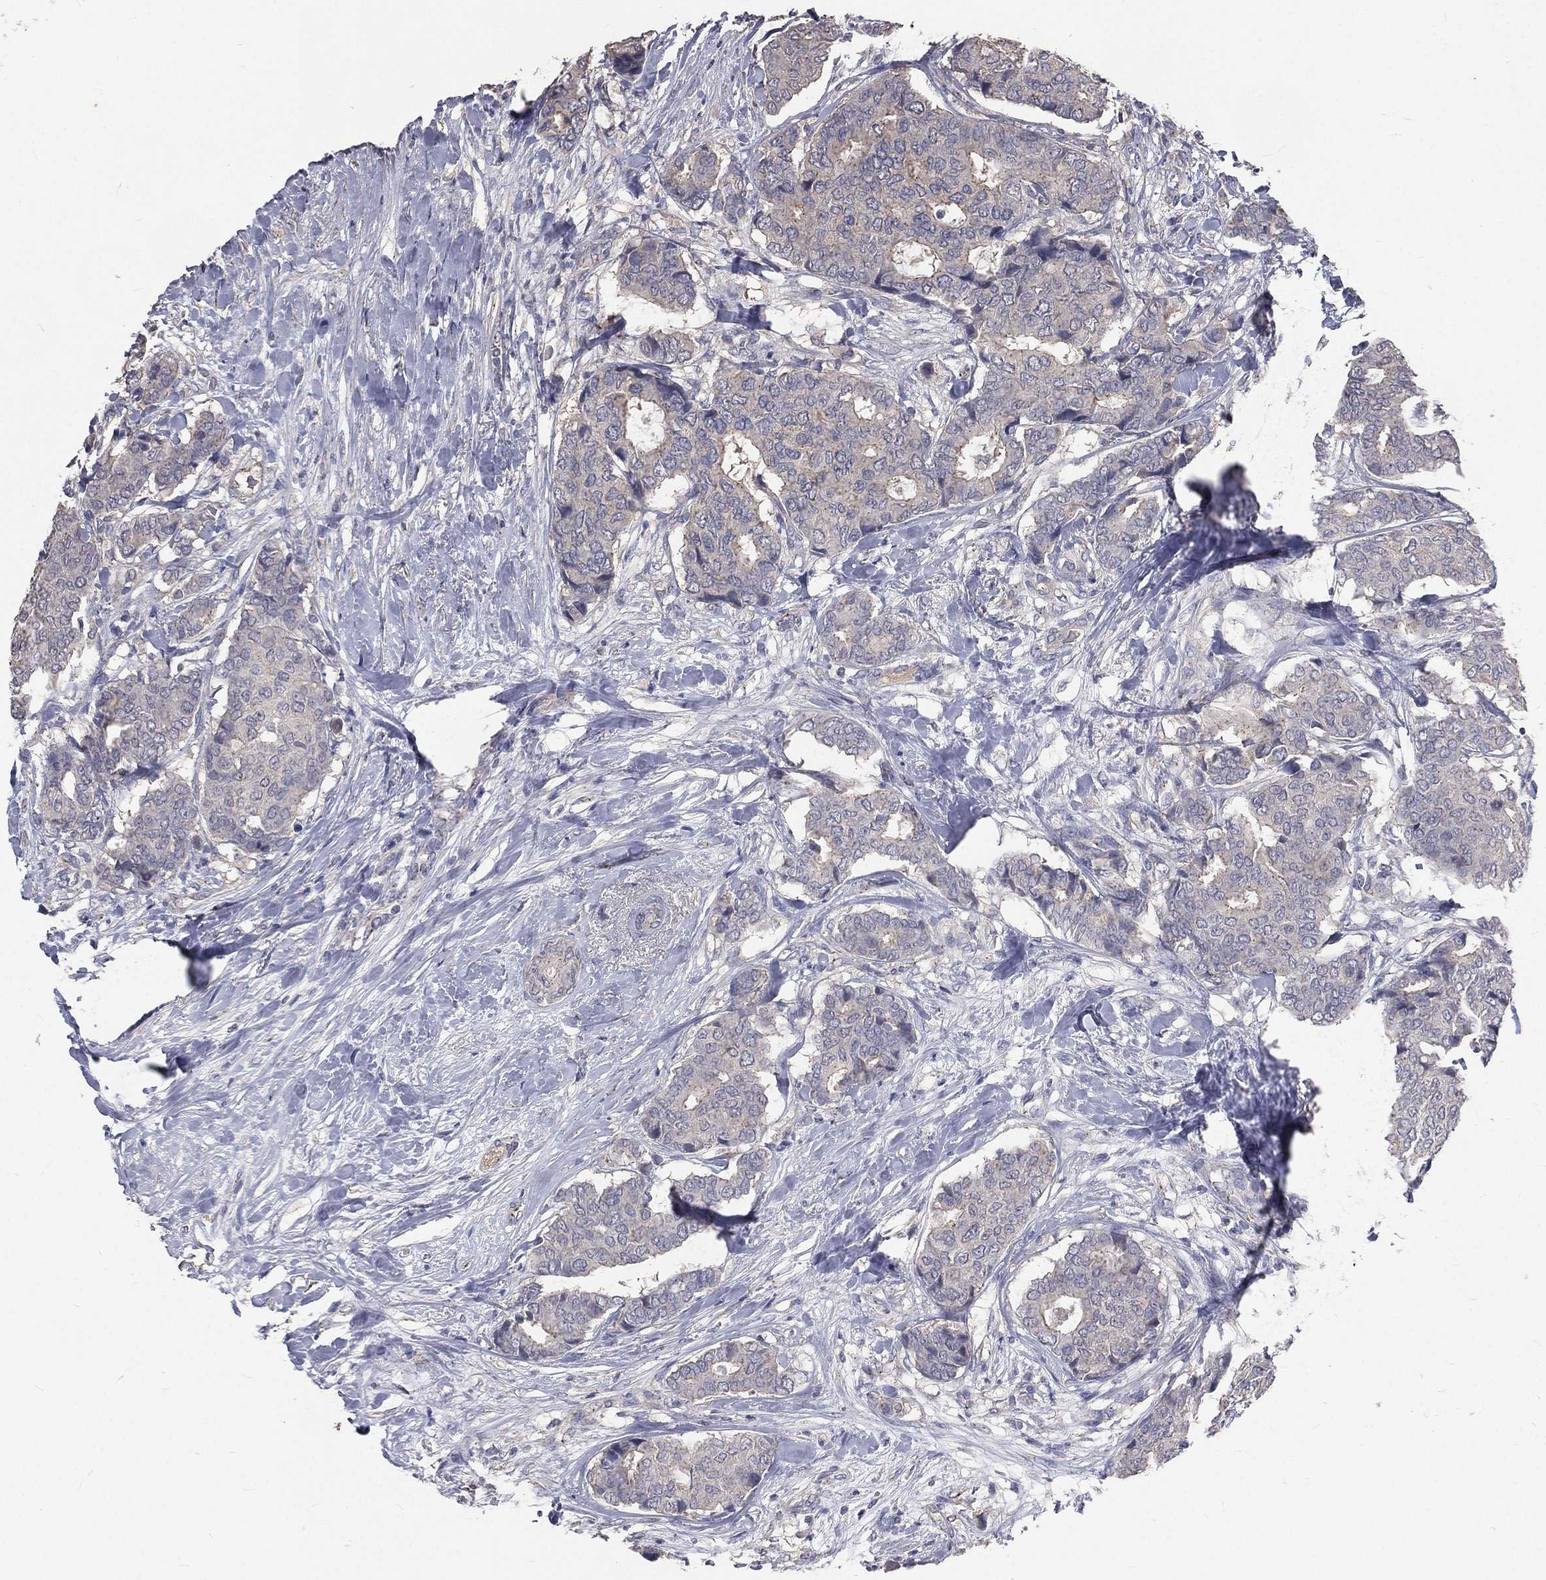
{"staining": {"intensity": "negative", "quantity": "none", "location": "none"}, "tissue": "breast cancer", "cell_type": "Tumor cells", "image_type": "cancer", "snomed": [{"axis": "morphology", "description": "Duct carcinoma"}, {"axis": "topography", "description": "Breast"}], "caption": "A photomicrograph of infiltrating ductal carcinoma (breast) stained for a protein exhibits no brown staining in tumor cells.", "gene": "CROCC", "patient": {"sex": "female", "age": 75}}